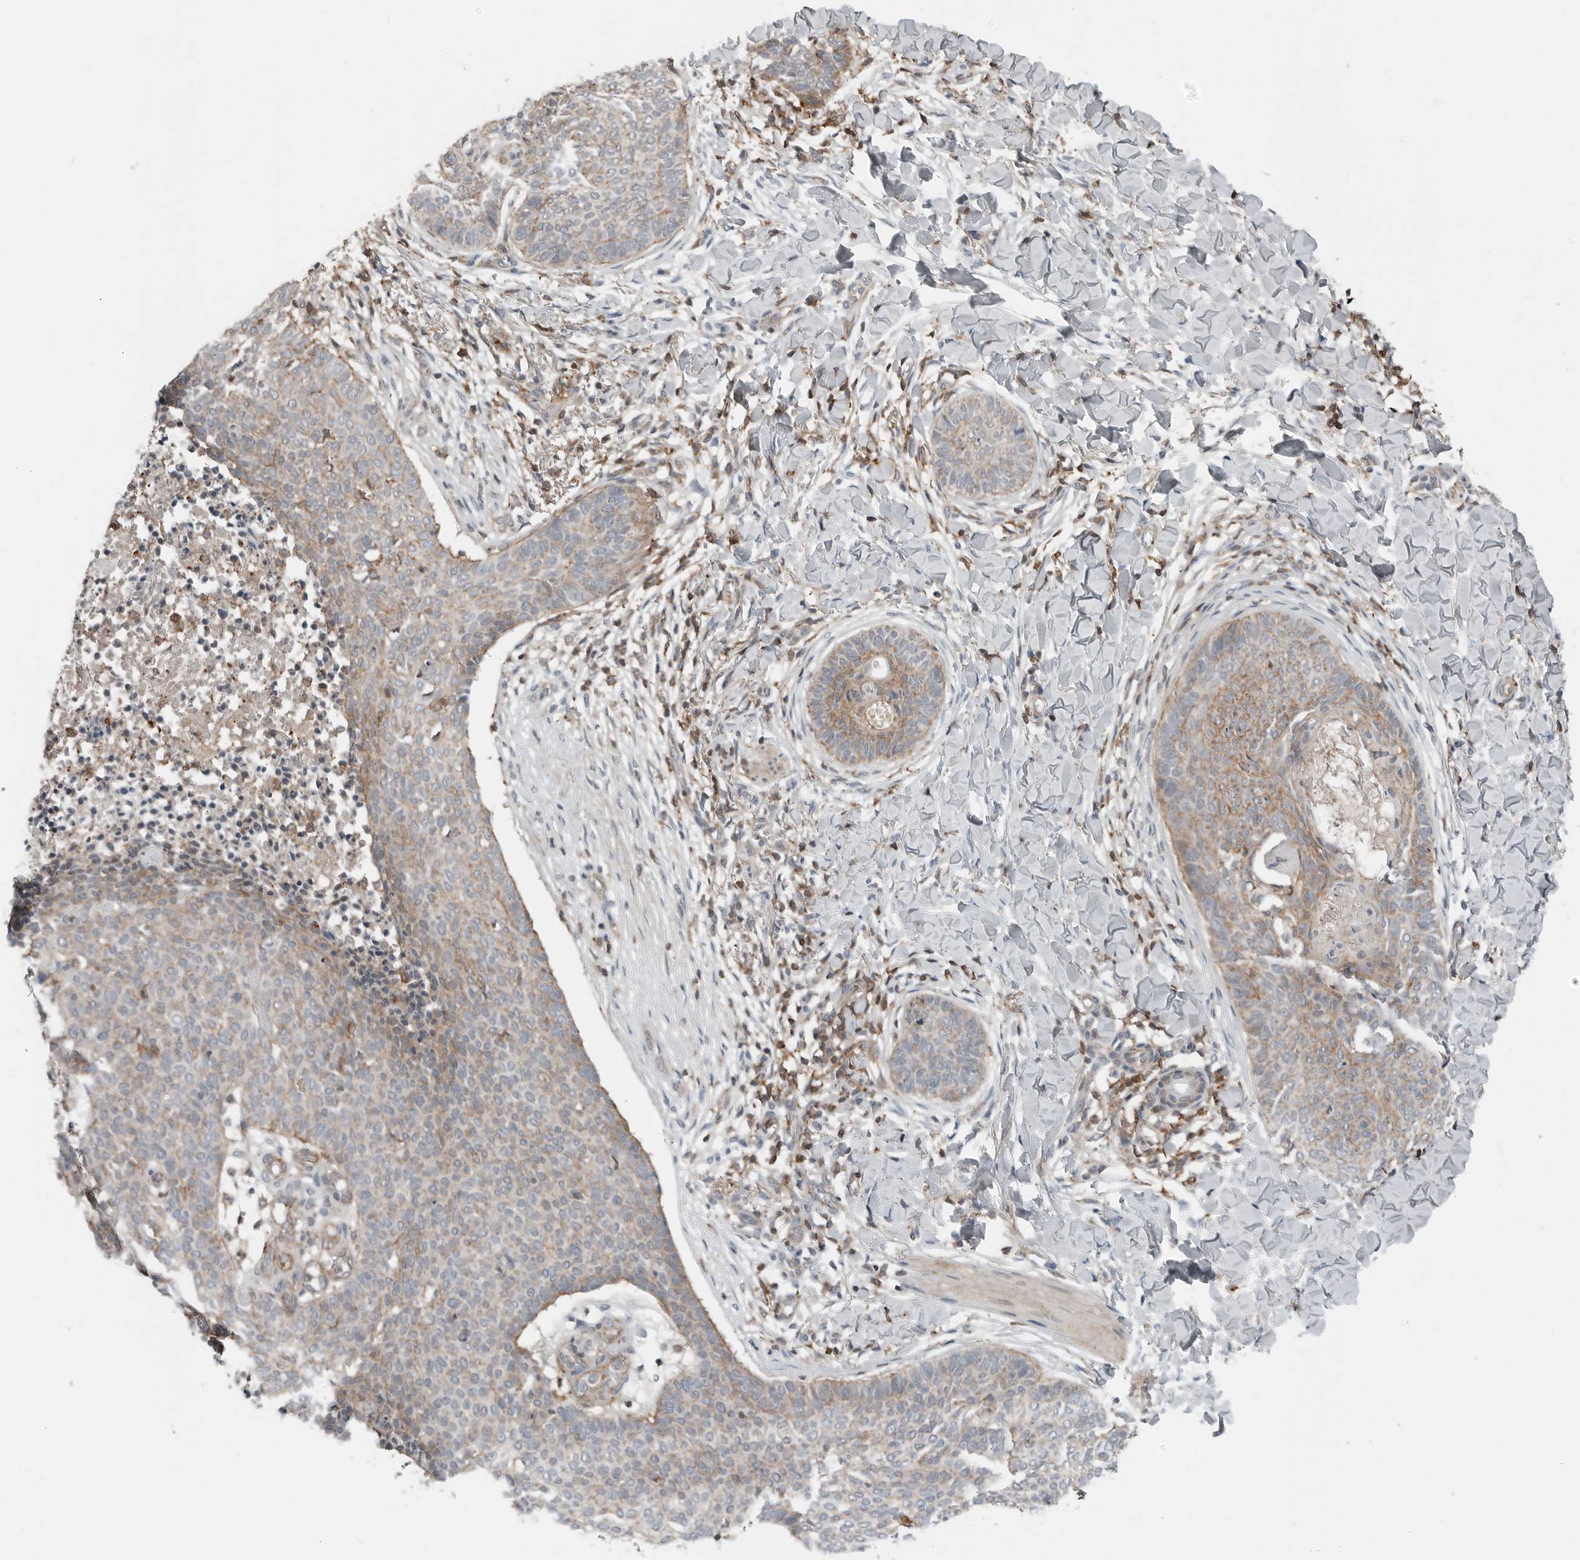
{"staining": {"intensity": "moderate", "quantity": "25%-75%", "location": "cytoplasmic/membranous"}, "tissue": "skin cancer", "cell_type": "Tumor cells", "image_type": "cancer", "snomed": [{"axis": "morphology", "description": "Normal tissue, NOS"}, {"axis": "morphology", "description": "Basal cell carcinoma"}, {"axis": "topography", "description": "Skin"}], "caption": "IHC photomicrograph of neoplastic tissue: human skin basal cell carcinoma stained using immunohistochemistry demonstrates medium levels of moderate protein expression localized specifically in the cytoplasmic/membranous of tumor cells, appearing as a cytoplasmic/membranous brown color.", "gene": "LEFTY2", "patient": {"sex": "male", "age": 50}}